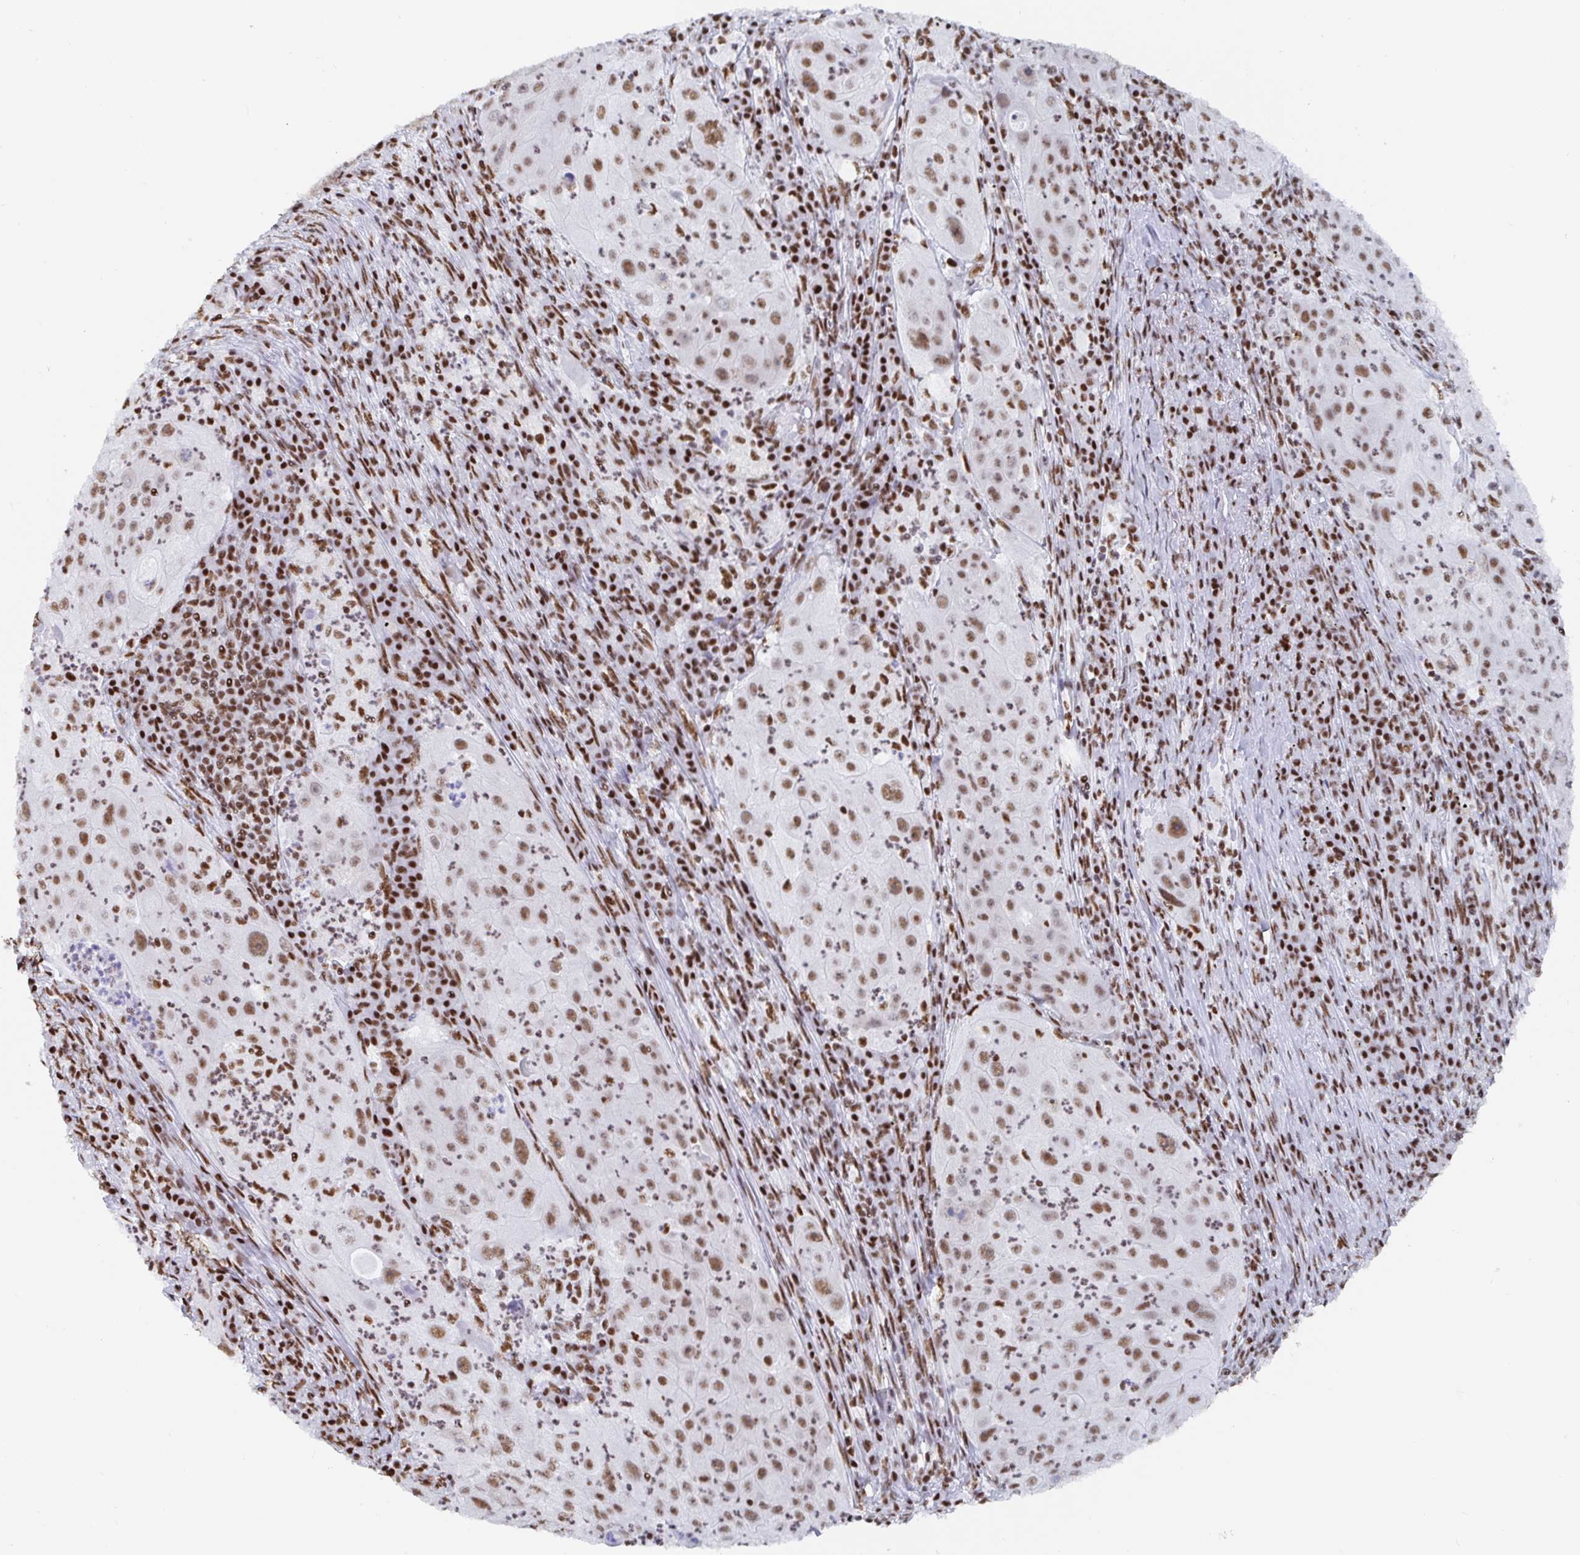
{"staining": {"intensity": "moderate", "quantity": ">75%", "location": "nuclear"}, "tissue": "lung cancer", "cell_type": "Tumor cells", "image_type": "cancer", "snomed": [{"axis": "morphology", "description": "Squamous cell carcinoma, NOS"}, {"axis": "topography", "description": "Lung"}], "caption": "A micrograph showing moderate nuclear expression in about >75% of tumor cells in squamous cell carcinoma (lung), as visualized by brown immunohistochemical staining.", "gene": "EWSR1", "patient": {"sex": "female", "age": 59}}